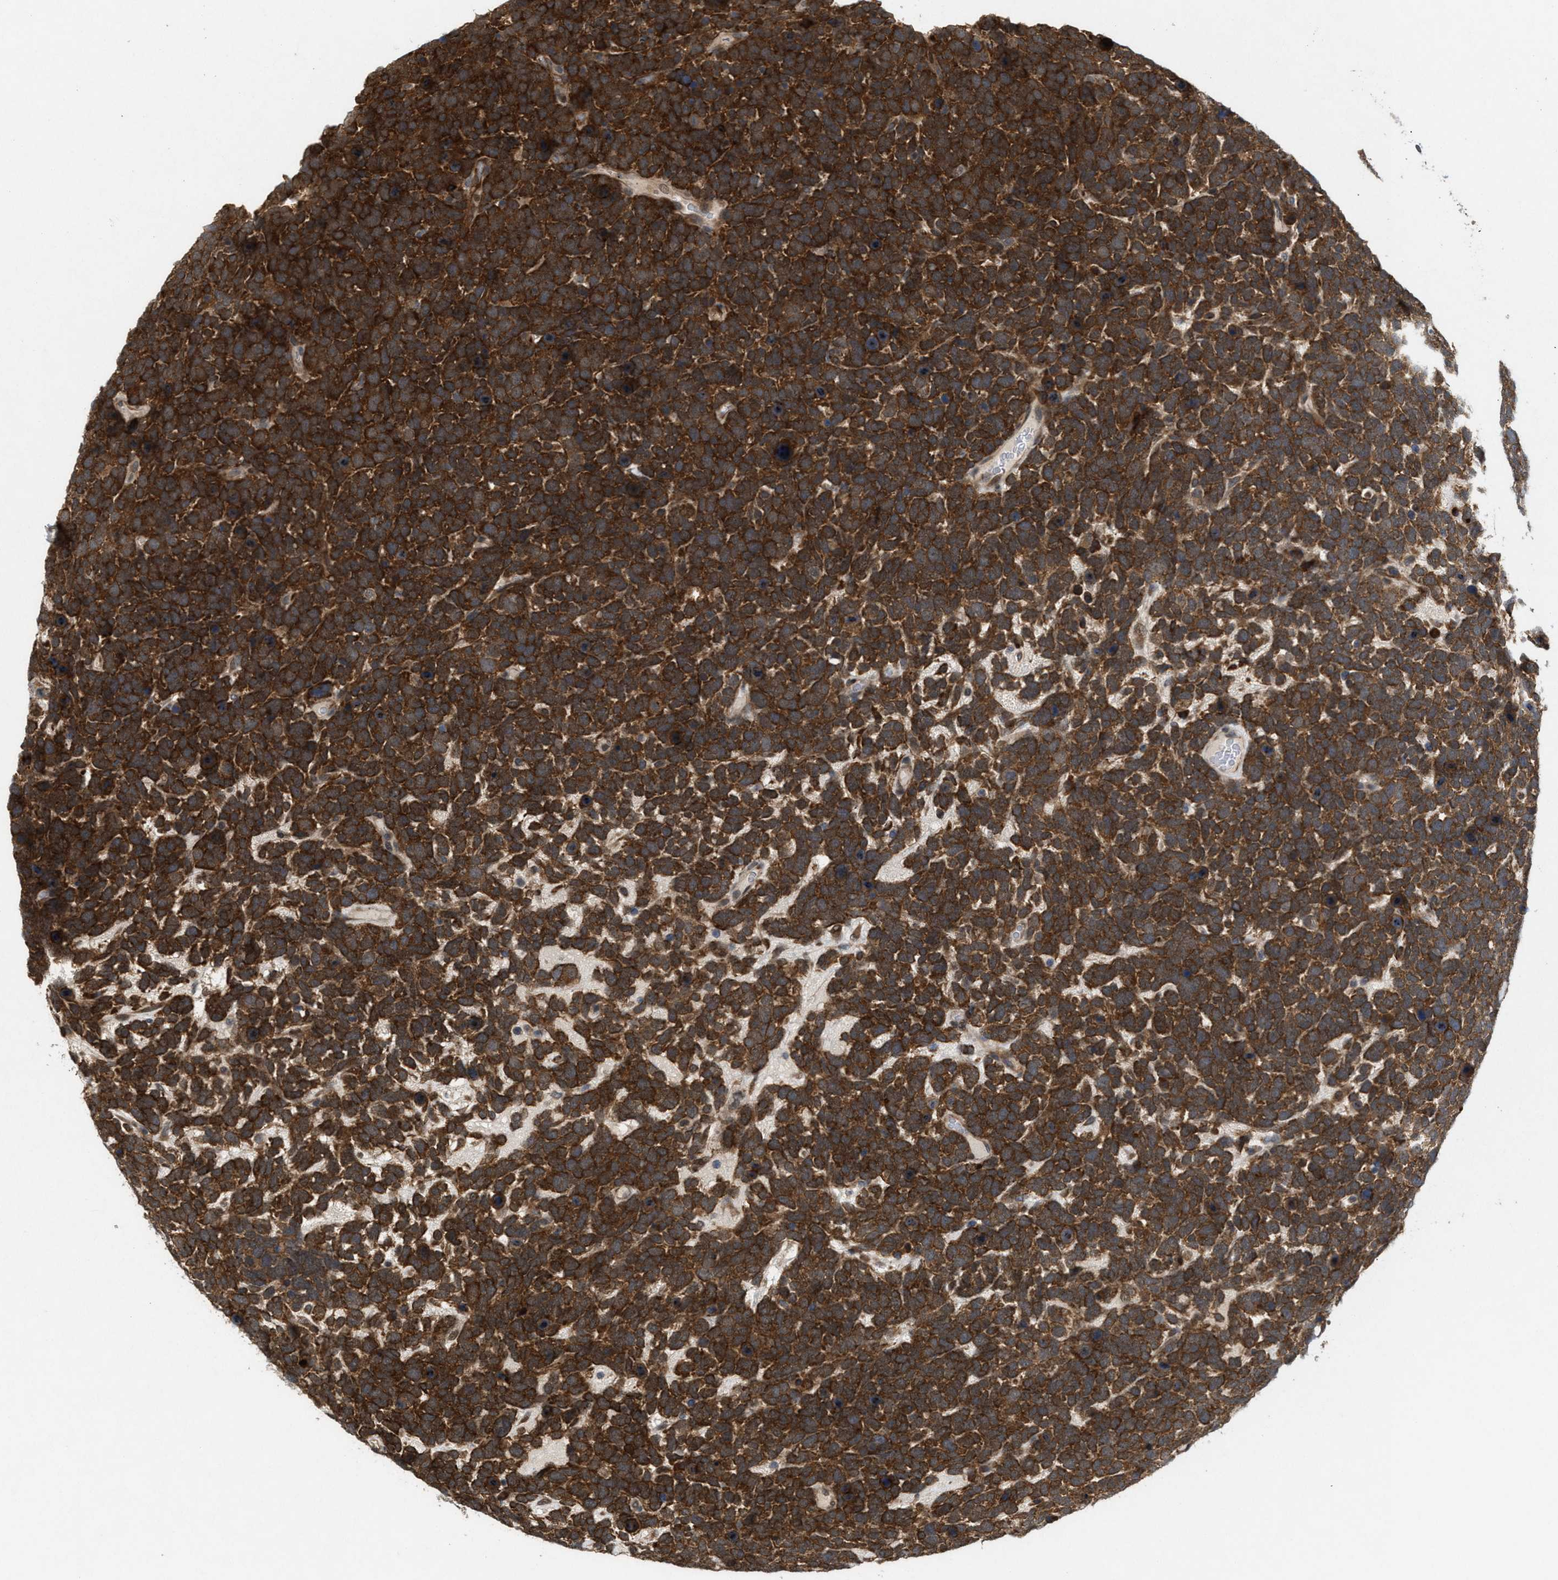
{"staining": {"intensity": "strong", "quantity": ">75%", "location": "cytoplasmic/membranous"}, "tissue": "urothelial cancer", "cell_type": "Tumor cells", "image_type": "cancer", "snomed": [{"axis": "morphology", "description": "Urothelial carcinoma, High grade"}, {"axis": "topography", "description": "Urinary bladder"}], "caption": "Urothelial cancer stained with a protein marker exhibits strong staining in tumor cells.", "gene": "MFSD6", "patient": {"sex": "female", "age": 82}}